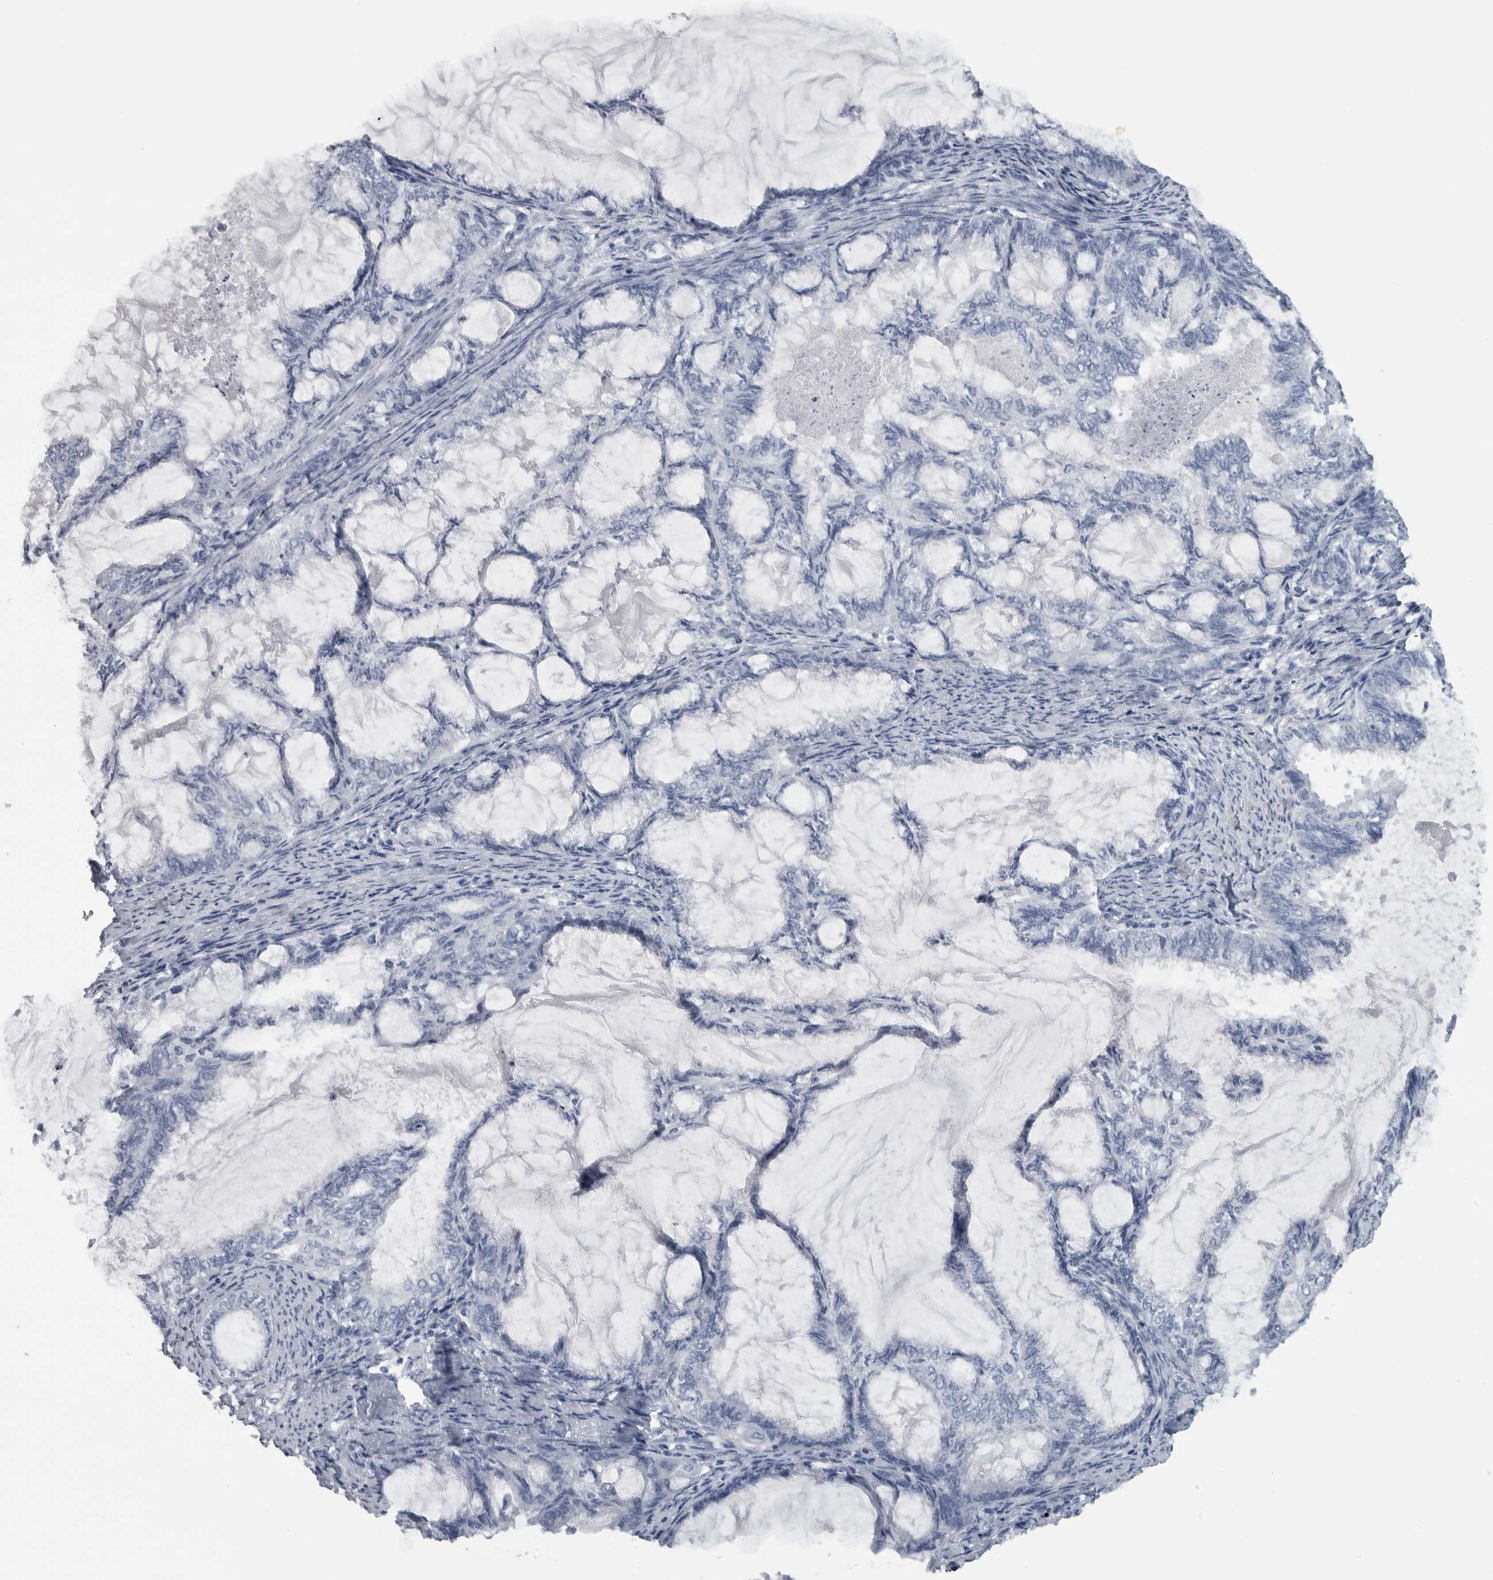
{"staining": {"intensity": "negative", "quantity": "none", "location": "none"}, "tissue": "endometrial cancer", "cell_type": "Tumor cells", "image_type": "cancer", "snomed": [{"axis": "morphology", "description": "Adenocarcinoma, NOS"}, {"axis": "topography", "description": "Endometrium"}], "caption": "Immunohistochemical staining of adenocarcinoma (endometrial) displays no significant expression in tumor cells.", "gene": "CDH17", "patient": {"sex": "female", "age": 86}}